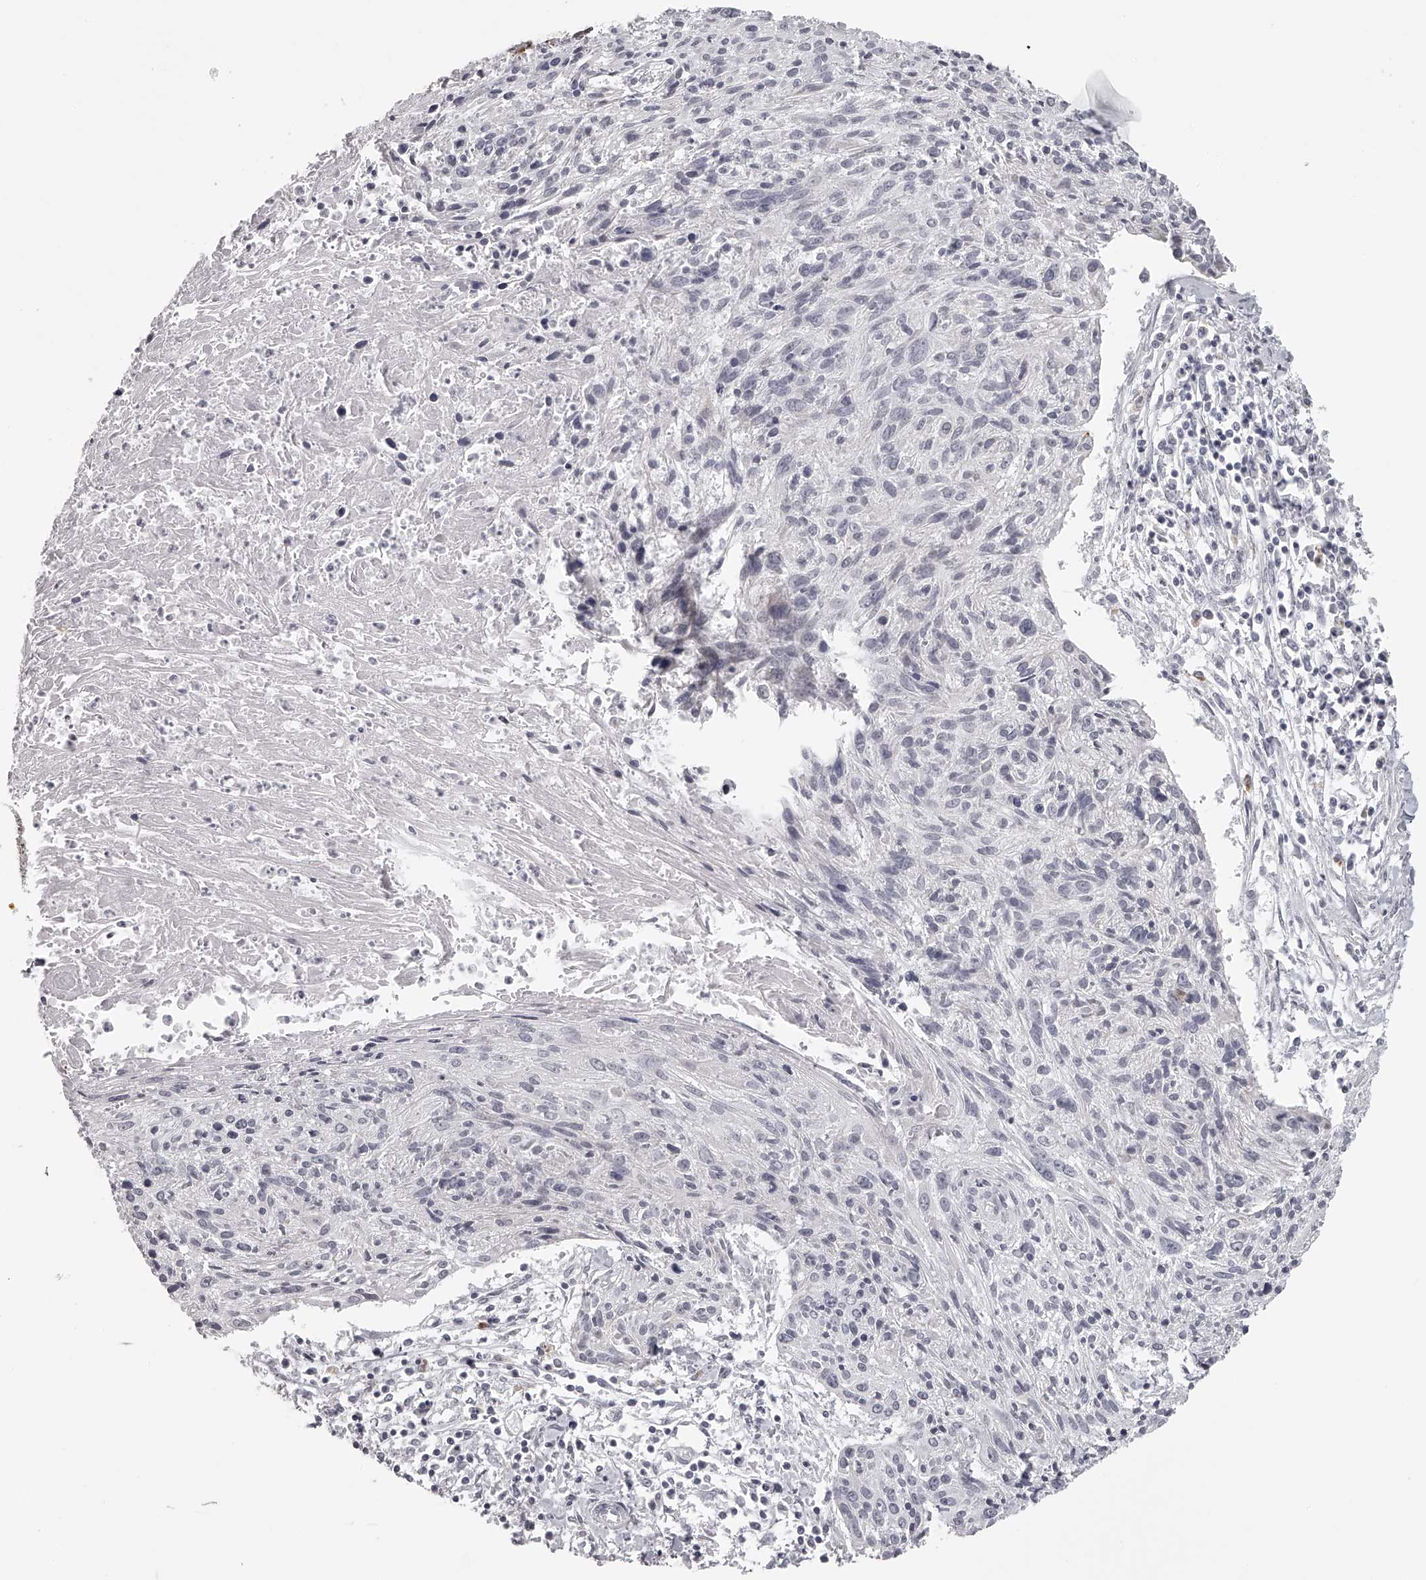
{"staining": {"intensity": "negative", "quantity": "none", "location": "none"}, "tissue": "cervical cancer", "cell_type": "Tumor cells", "image_type": "cancer", "snomed": [{"axis": "morphology", "description": "Squamous cell carcinoma, NOS"}, {"axis": "topography", "description": "Cervix"}], "caption": "Immunohistochemistry histopathology image of cervical cancer stained for a protein (brown), which demonstrates no positivity in tumor cells. (Stains: DAB immunohistochemistry (IHC) with hematoxylin counter stain, Microscopy: brightfield microscopy at high magnification).", "gene": "RNF220", "patient": {"sex": "female", "age": 51}}